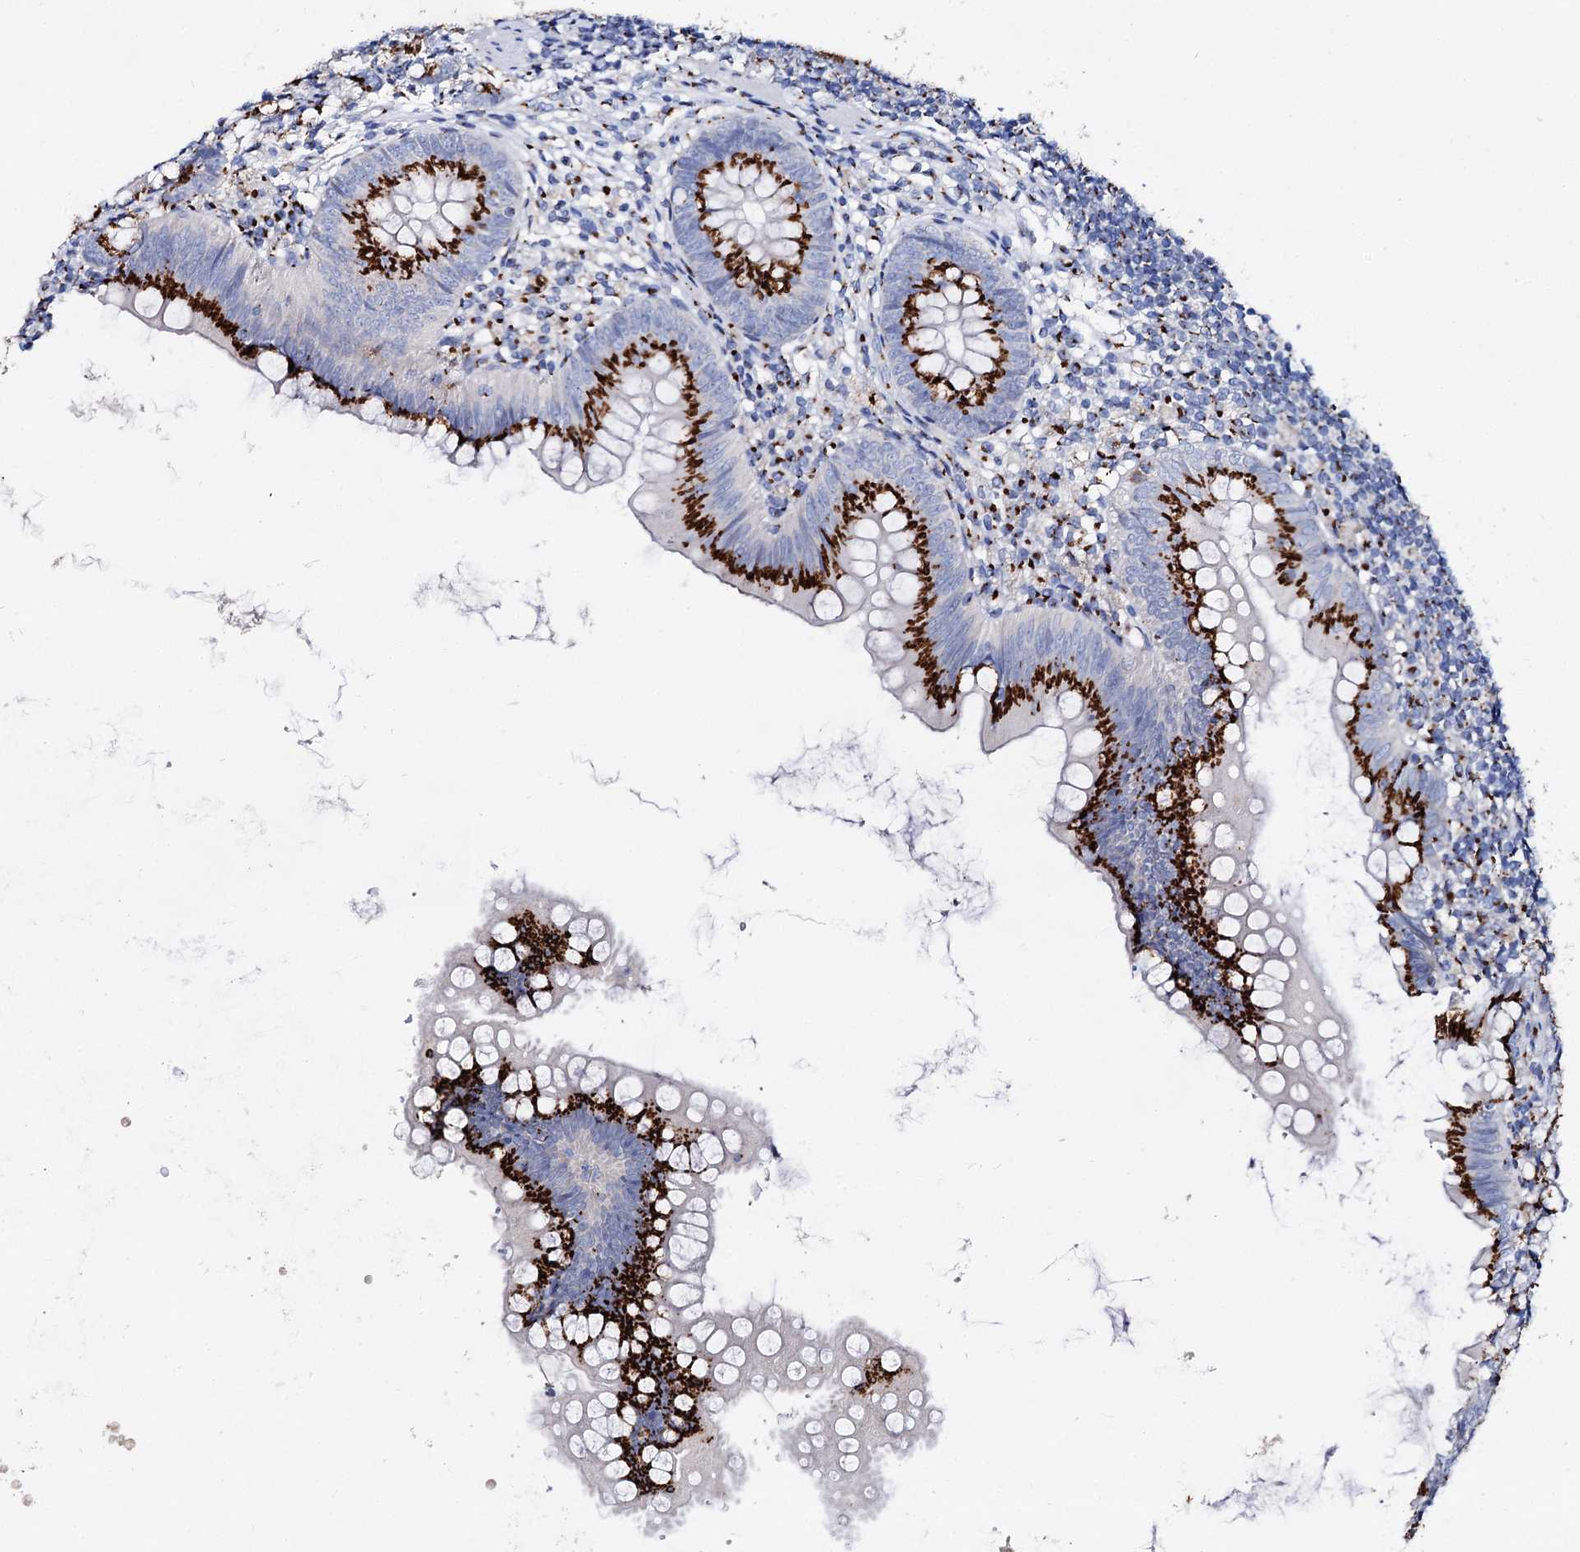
{"staining": {"intensity": "strong", "quantity": ">75%", "location": "cytoplasmic/membranous"}, "tissue": "appendix", "cell_type": "Glandular cells", "image_type": "normal", "snomed": [{"axis": "morphology", "description": "Normal tissue, NOS"}, {"axis": "topography", "description": "Appendix"}], "caption": "Immunohistochemical staining of unremarkable human appendix reveals high levels of strong cytoplasmic/membranous positivity in approximately >75% of glandular cells.", "gene": "TM9SF3", "patient": {"sex": "female", "age": 62}}